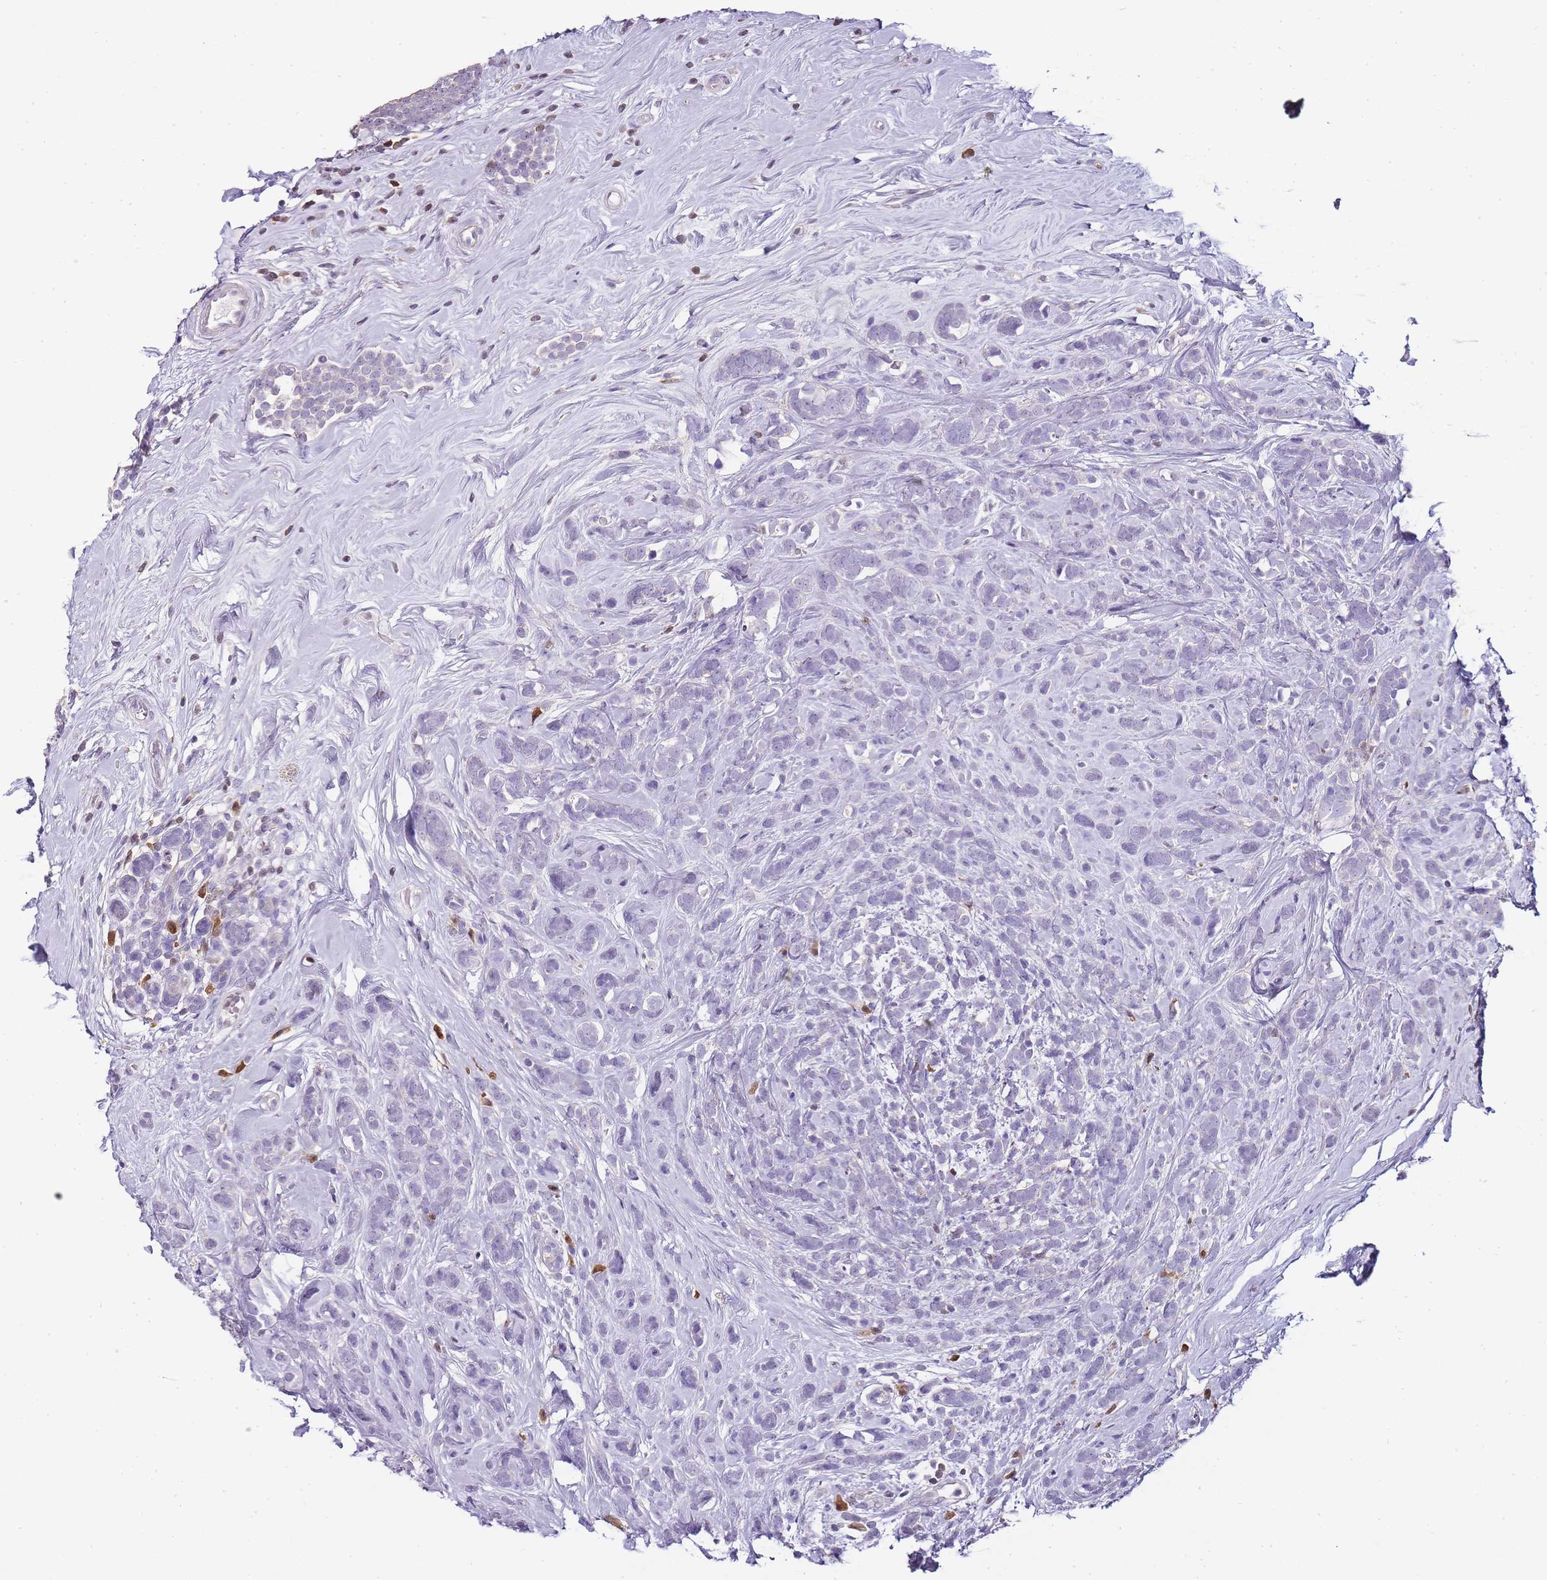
{"staining": {"intensity": "negative", "quantity": "none", "location": "none"}, "tissue": "breast cancer", "cell_type": "Tumor cells", "image_type": "cancer", "snomed": [{"axis": "morphology", "description": "Lobular carcinoma"}, {"axis": "topography", "description": "Breast"}], "caption": "Immunohistochemical staining of human breast cancer (lobular carcinoma) exhibits no significant staining in tumor cells.", "gene": "ZBP1", "patient": {"sex": "female", "age": 58}}